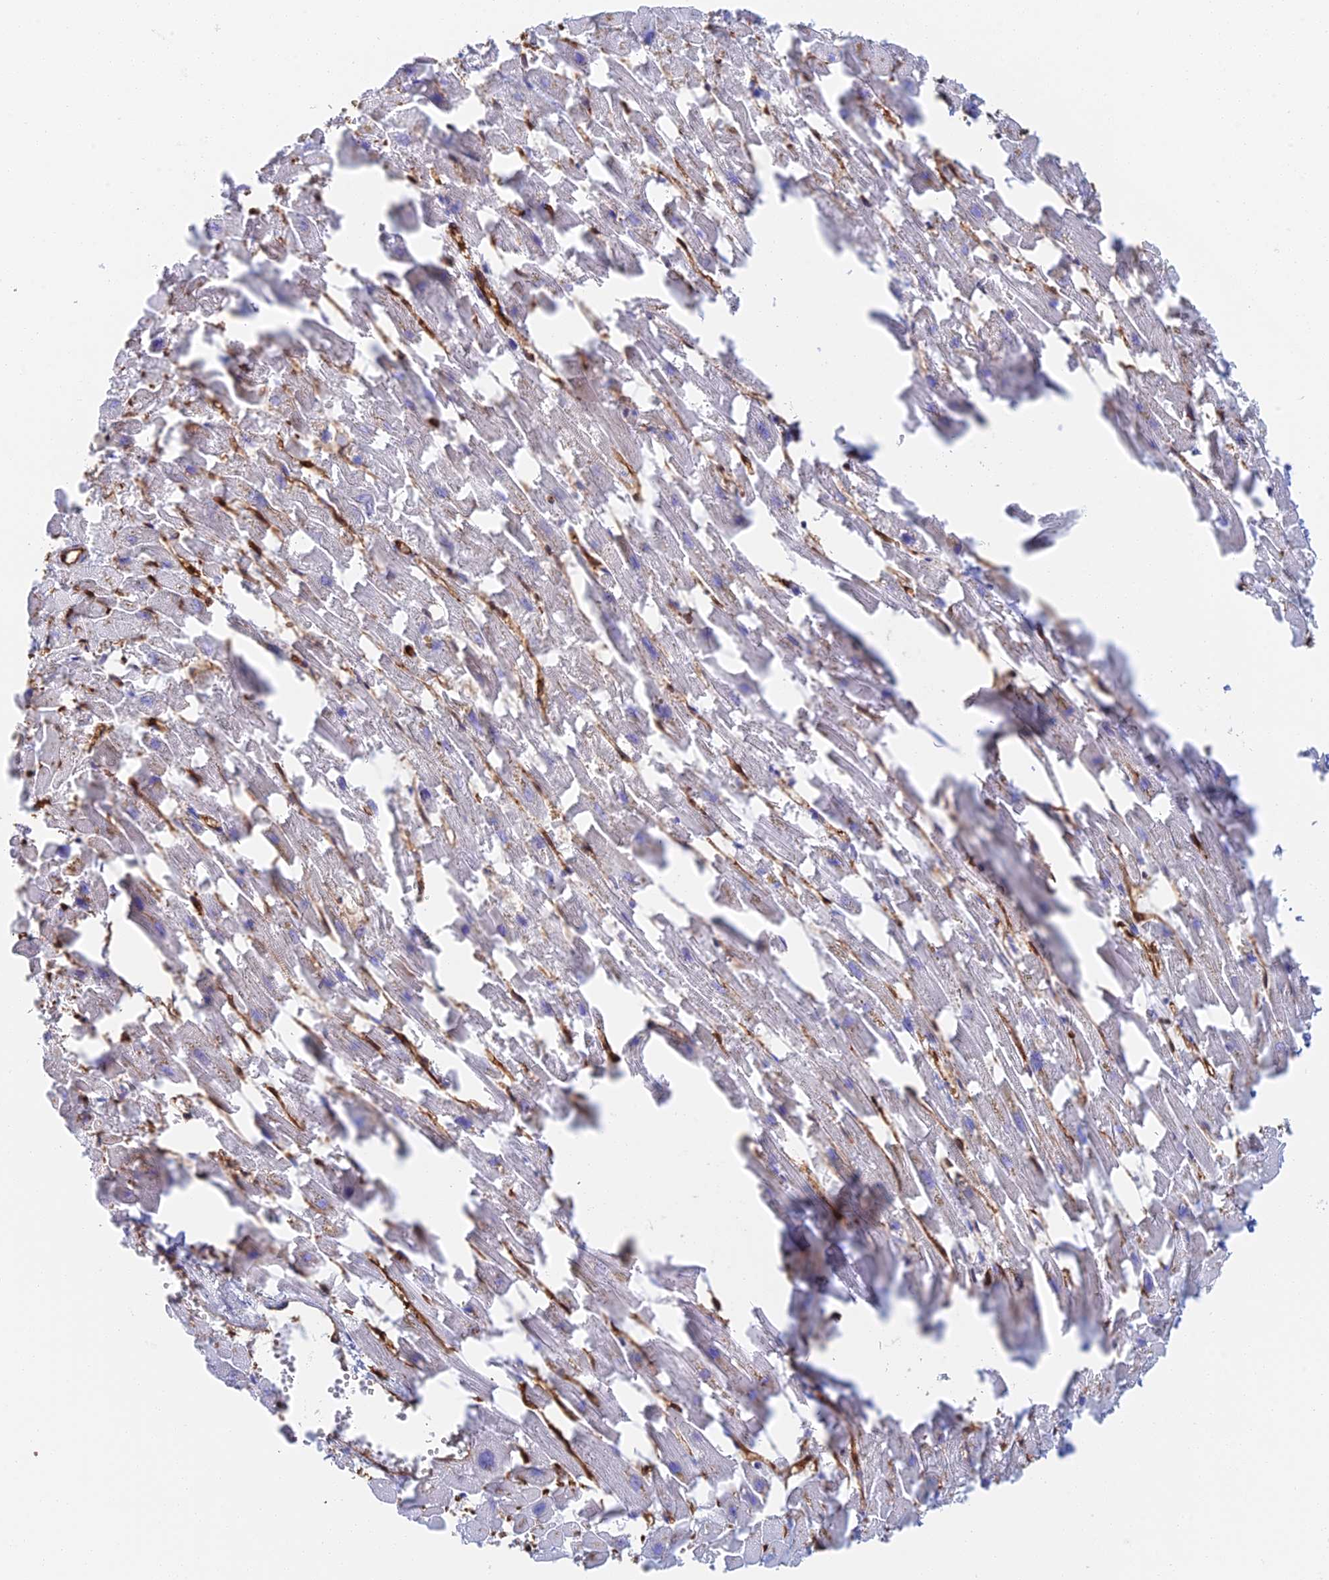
{"staining": {"intensity": "negative", "quantity": "none", "location": "none"}, "tissue": "heart muscle", "cell_type": "Cardiomyocytes", "image_type": "normal", "snomed": [{"axis": "morphology", "description": "Normal tissue, NOS"}, {"axis": "topography", "description": "Heart"}], "caption": "Image shows no significant protein staining in cardiomyocytes of unremarkable heart muscle.", "gene": "CRIP2", "patient": {"sex": "female", "age": 64}}